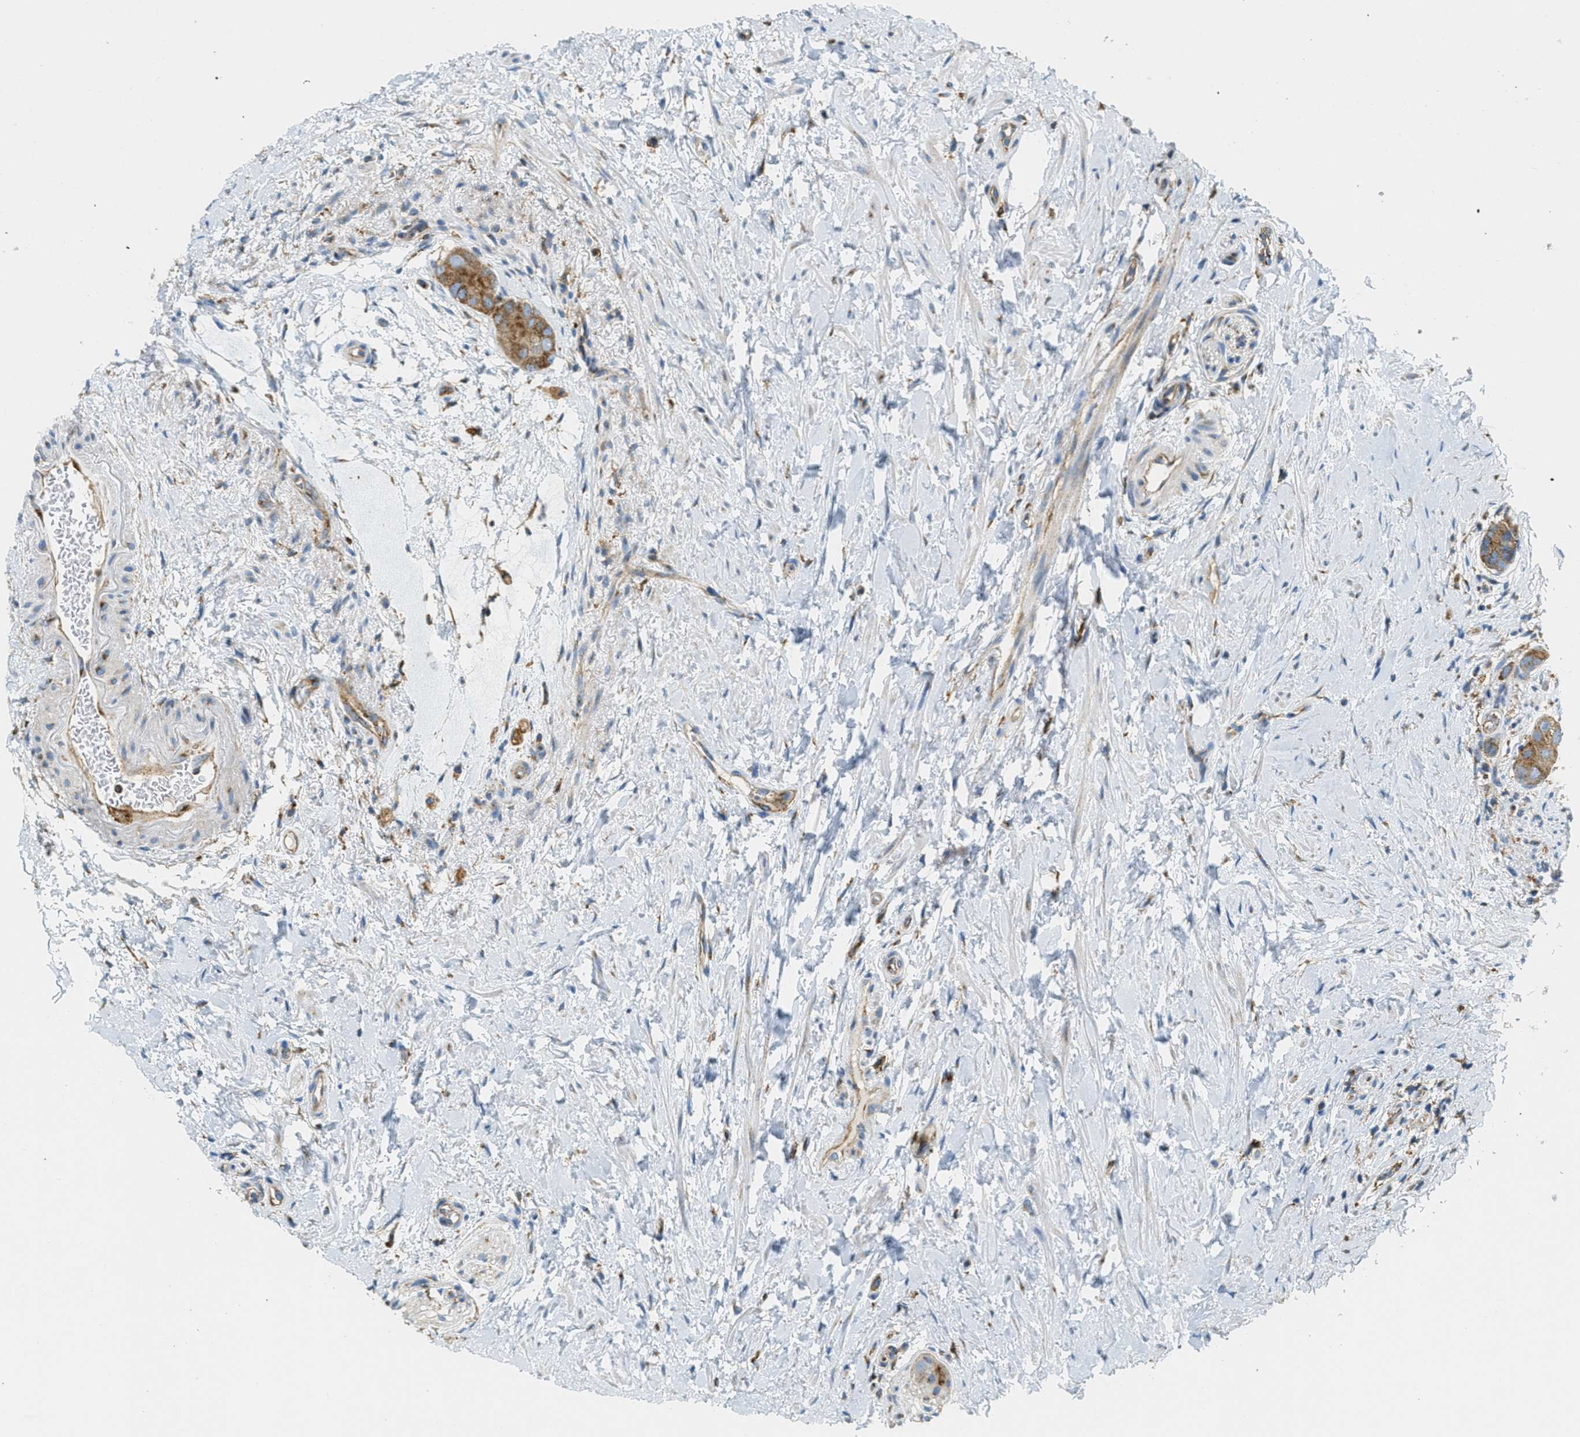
{"staining": {"intensity": "moderate", "quantity": ">75%", "location": "cytoplasmic/membranous"}, "tissue": "colorectal cancer", "cell_type": "Tumor cells", "image_type": "cancer", "snomed": [{"axis": "morphology", "description": "Adenocarcinoma, NOS"}, {"axis": "topography", "description": "Rectum"}], "caption": "Immunohistochemical staining of human adenocarcinoma (colorectal) reveals medium levels of moderate cytoplasmic/membranous protein expression in about >75% of tumor cells.", "gene": "AP2B1", "patient": {"sex": "male", "age": 51}}